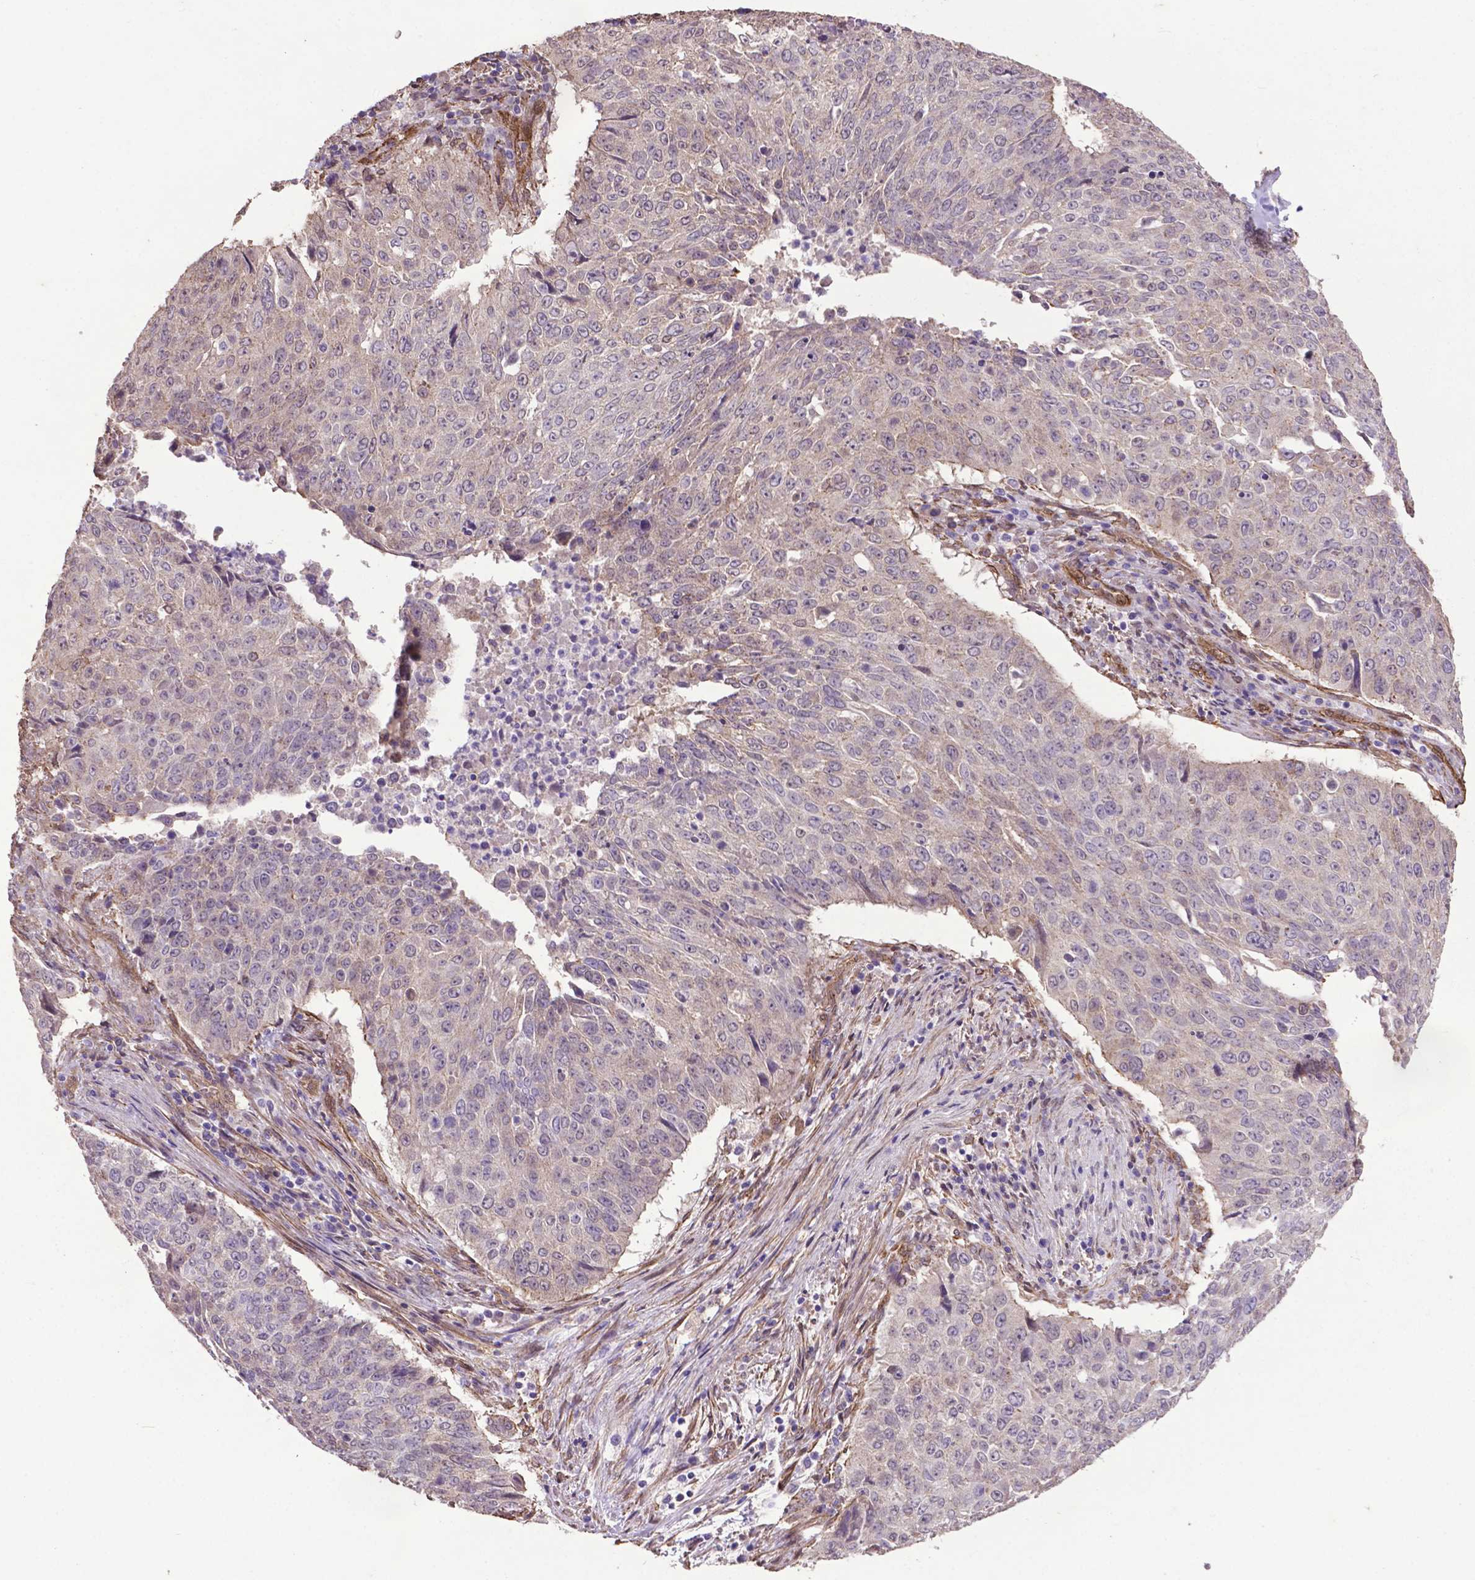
{"staining": {"intensity": "negative", "quantity": "none", "location": "none"}, "tissue": "lung cancer", "cell_type": "Tumor cells", "image_type": "cancer", "snomed": [{"axis": "morphology", "description": "Normal tissue, NOS"}, {"axis": "morphology", "description": "Squamous cell carcinoma, NOS"}, {"axis": "topography", "description": "Bronchus"}, {"axis": "topography", "description": "Lung"}], "caption": "IHC photomicrograph of lung squamous cell carcinoma stained for a protein (brown), which shows no positivity in tumor cells.", "gene": "PDLIM1", "patient": {"sex": "male", "age": 64}}